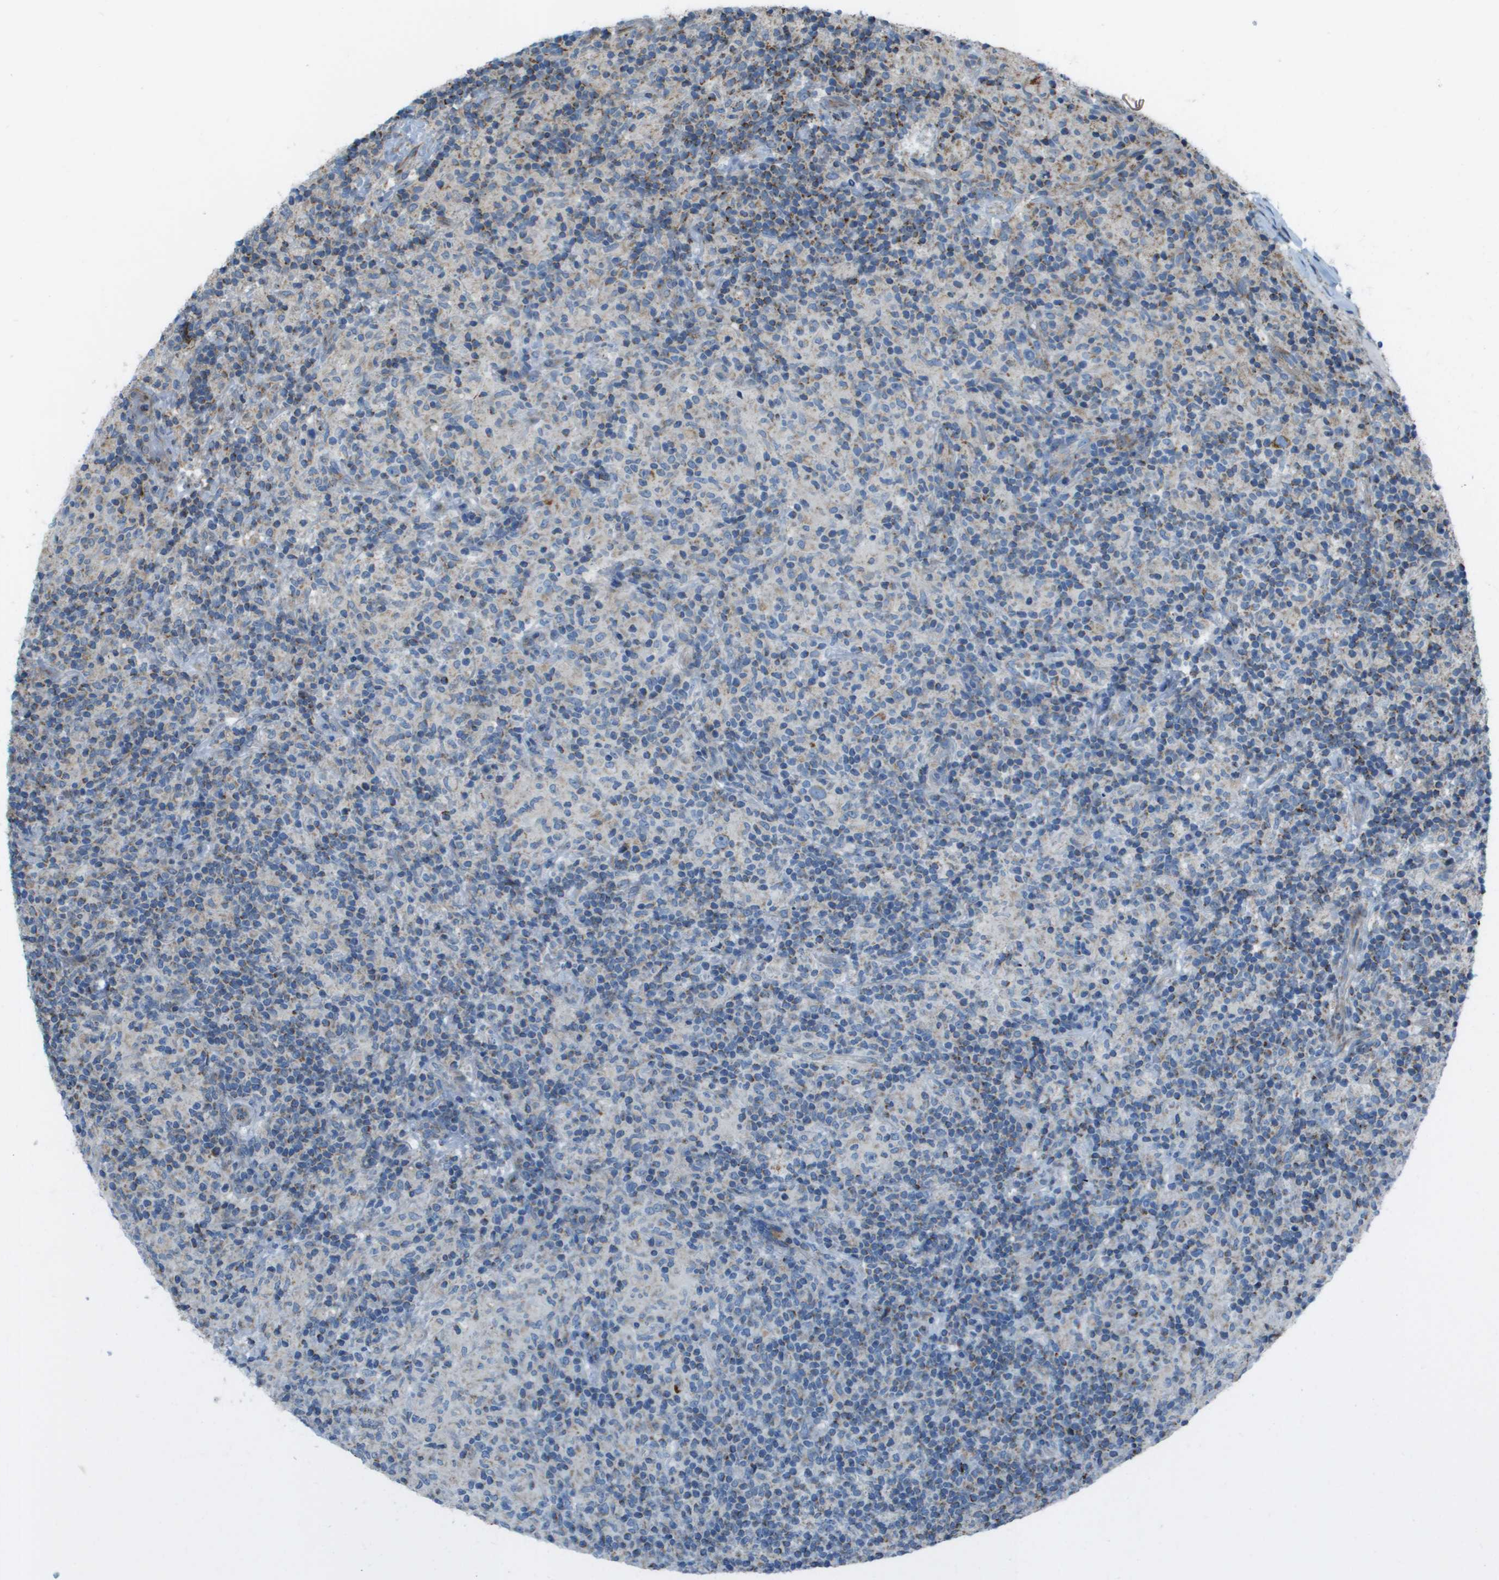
{"staining": {"intensity": "weak", "quantity": "<25%", "location": "cytoplasmic/membranous"}, "tissue": "lymphoma", "cell_type": "Tumor cells", "image_type": "cancer", "snomed": [{"axis": "morphology", "description": "Hodgkin's disease, NOS"}, {"axis": "topography", "description": "Lymph node"}], "caption": "Hodgkin's disease was stained to show a protein in brown. There is no significant positivity in tumor cells. The staining was performed using DAB (3,3'-diaminobenzidine) to visualize the protein expression in brown, while the nuclei were stained in blue with hematoxylin (Magnification: 20x).", "gene": "MGAT3", "patient": {"sex": "male", "age": 70}}